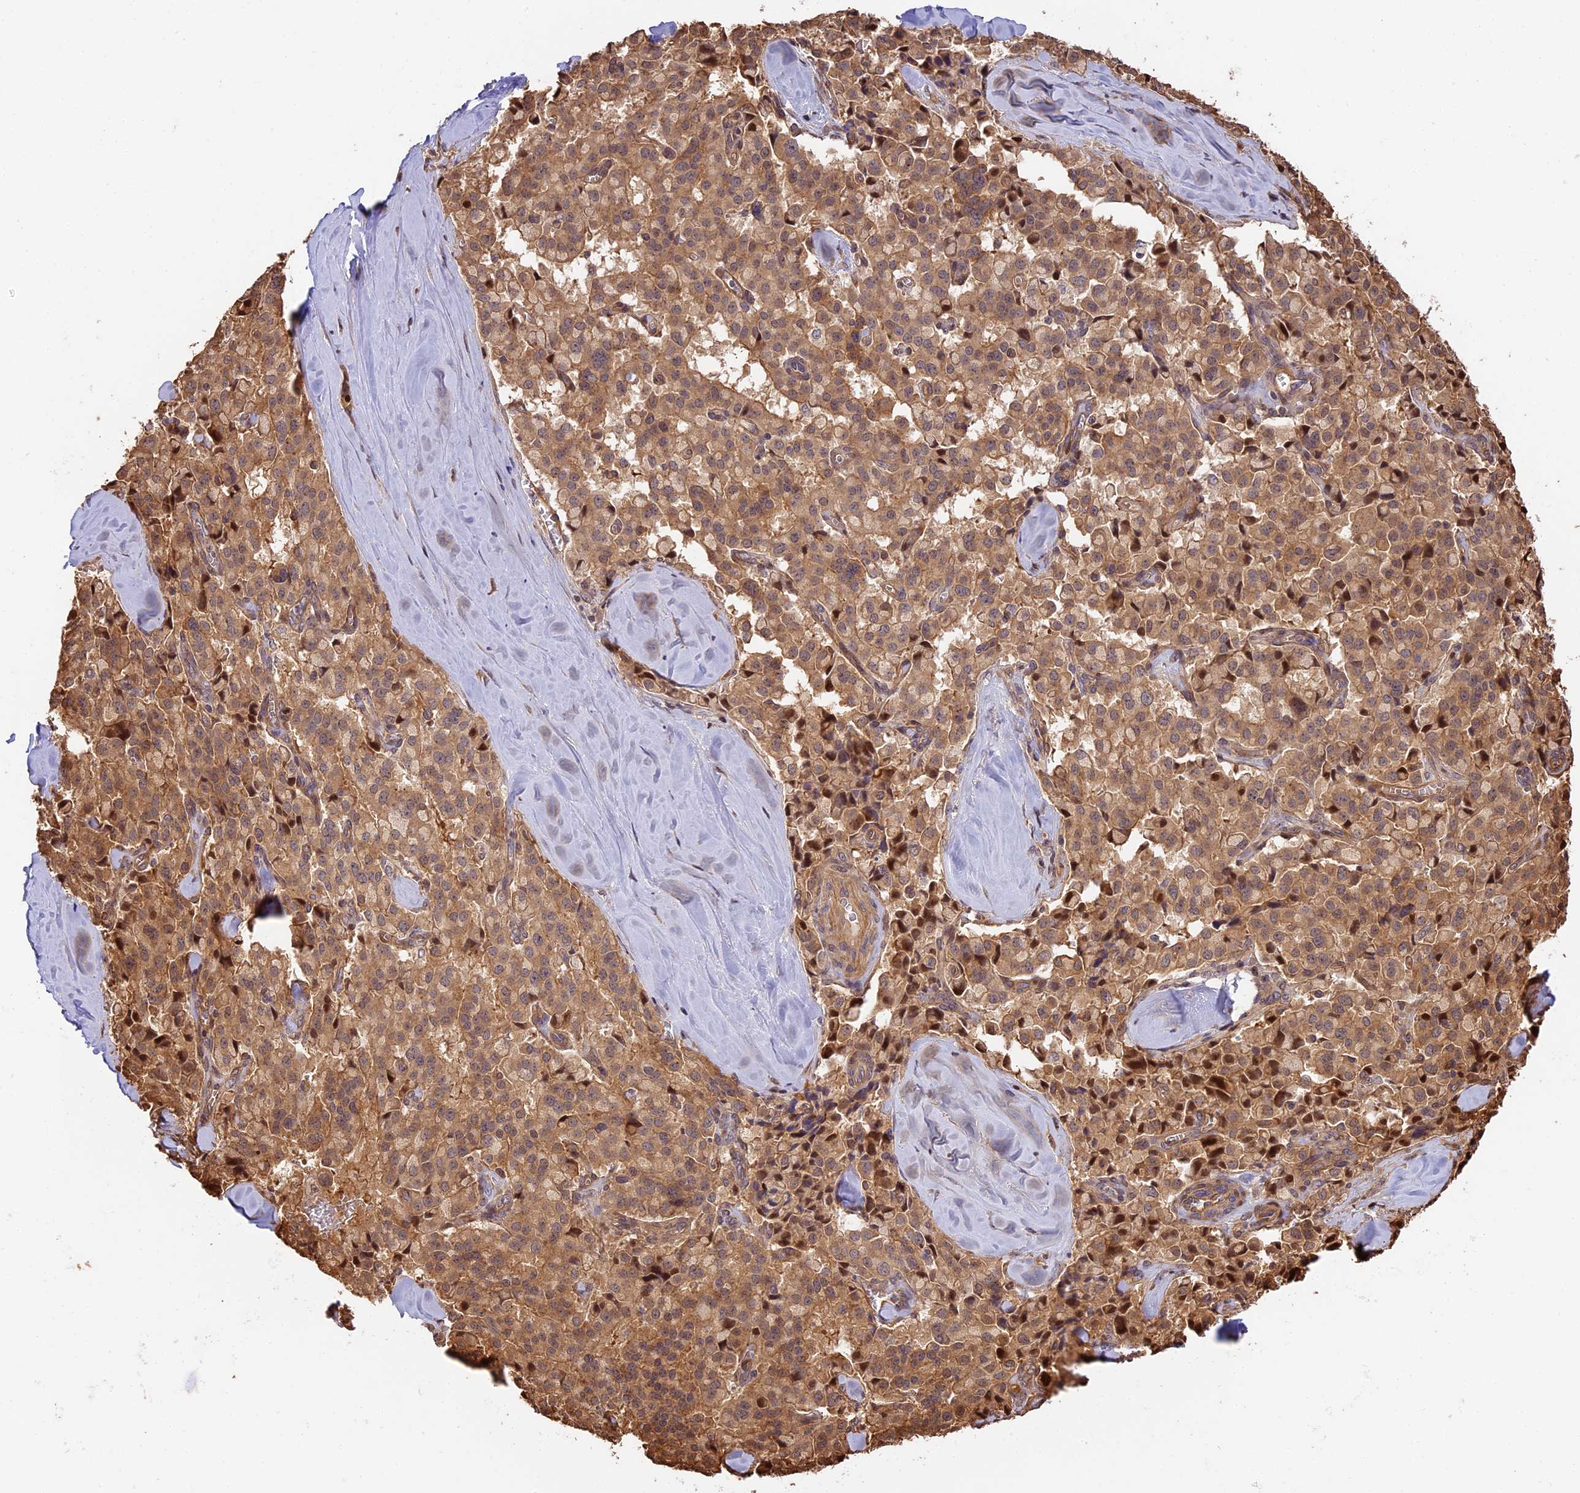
{"staining": {"intensity": "moderate", "quantity": ">75%", "location": "cytoplasmic/membranous"}, "tissue": "pancreatic cancer", "cell_type": "Tumor cells", "image_type": "cancer", "snomed": [{"axis": "morphology", "description": "Adenocarcinoma, NOS"}, {"axis": "topography", "description": "Pancreas"}], "caption": "The photomicrograph reveals immunohistochemical staining of pancreatic cancer. There is moderate cytoplasmic/membranous positivity is identified in approximately >75% of tumor cells.", "gene": "PPP1R37", "patient": {"sex": "male", "age": 65}}